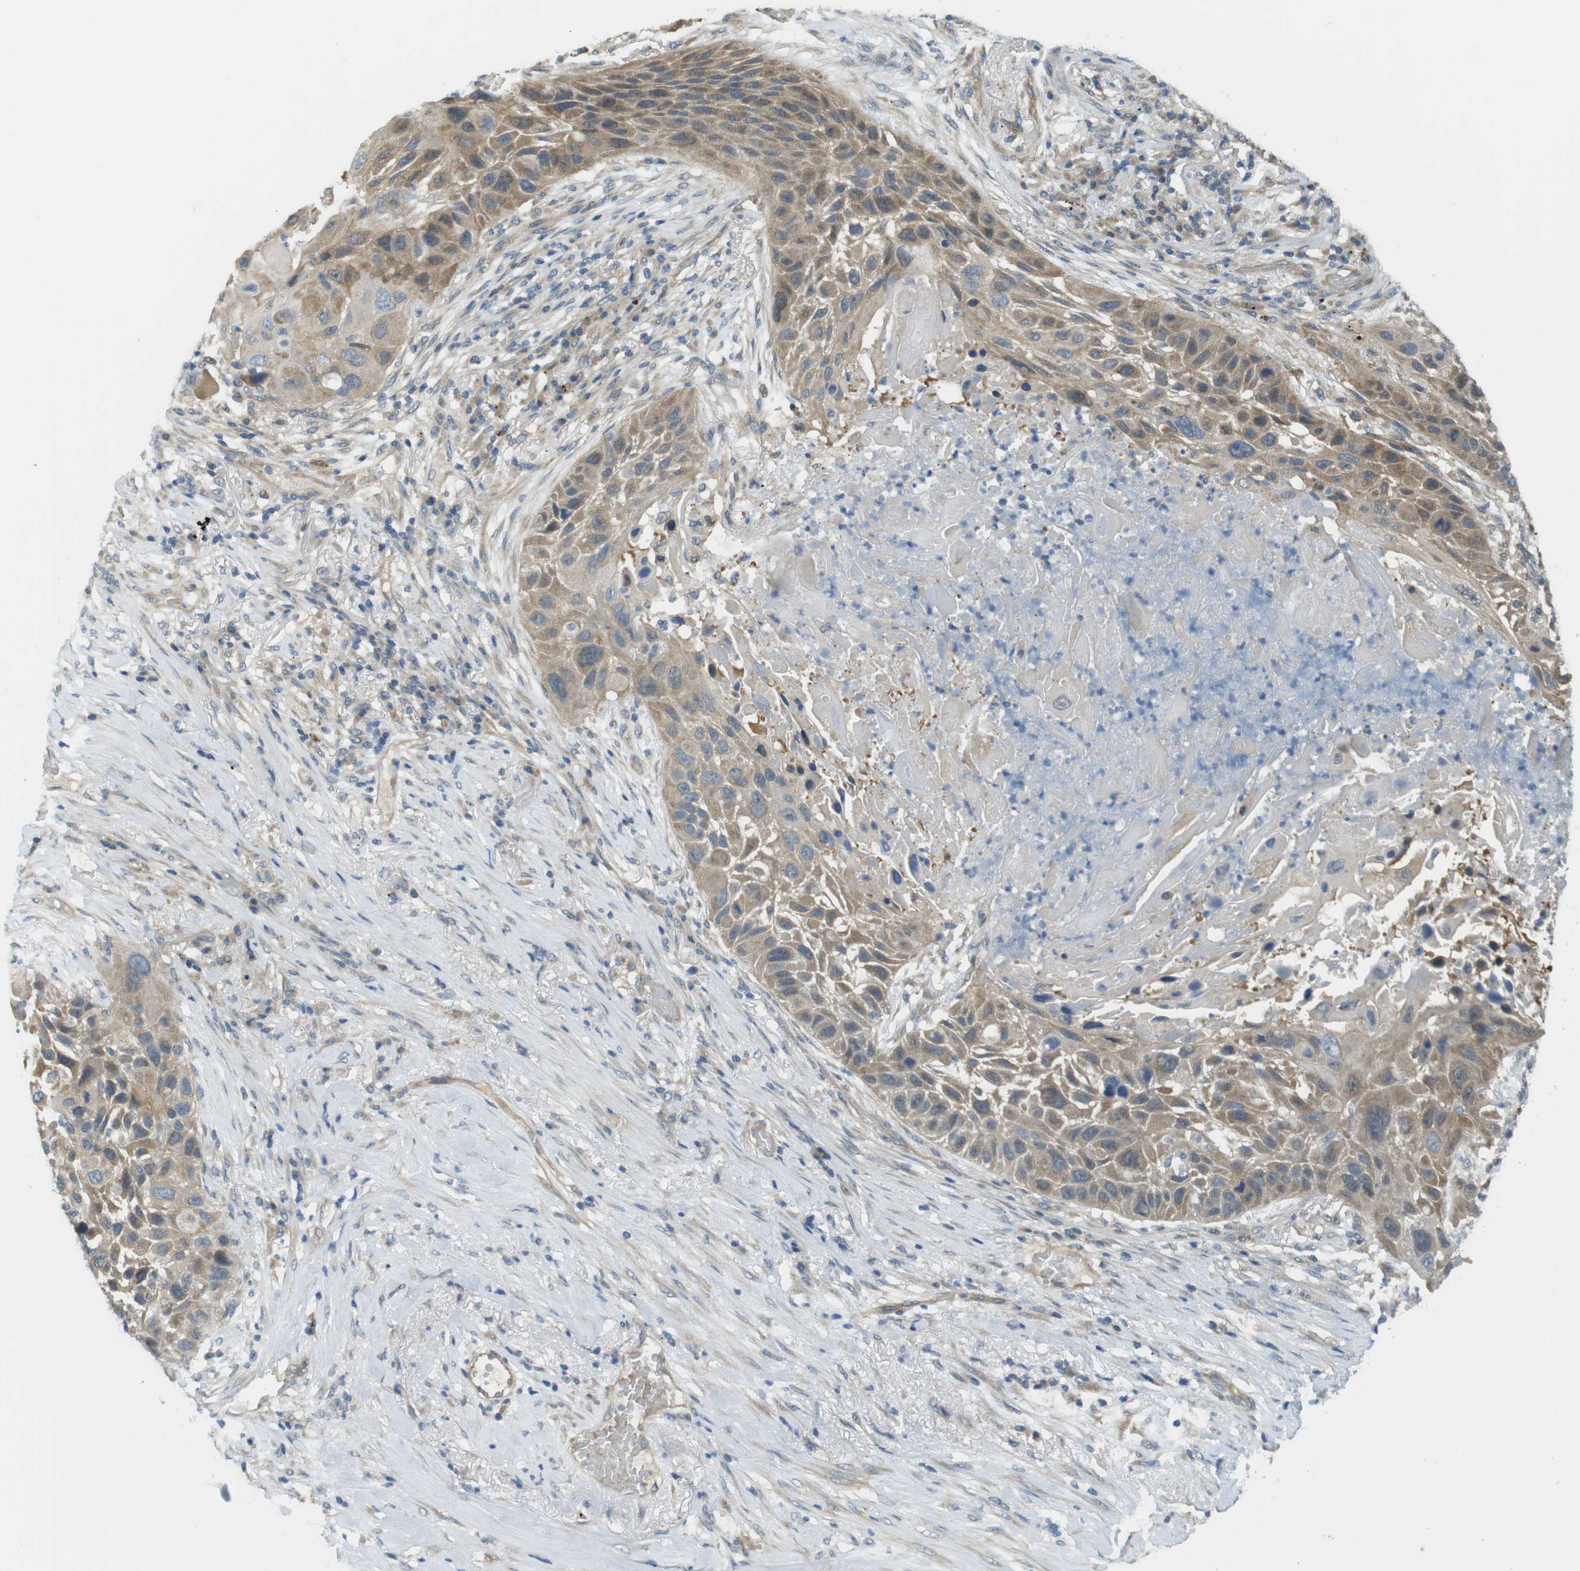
{"staining": {"intensity": "moderate", "quantity": ">75%", "location": "cytoplasmic/membranous"}, "tissue": "lung cancer", "cell_type": "Tumor cells", "image_type": "cancer", "snomed": [{"axis": "morphology", "description": "Squamous cell carcinoma, NOS"}, {"axis": "topography", "description": "Lung"}], "caption": "Immunohistochemical staining of human lung squamous cell carcinoma displays medium levels of moderate cytoplasmic/membranous staining in approximately >75% of tumor cells. The protein of interest is shown in brown color, while the nuclei are stained blue.", "gene": "ABHD15", "patient": {"sex": "male", "age": 57}}